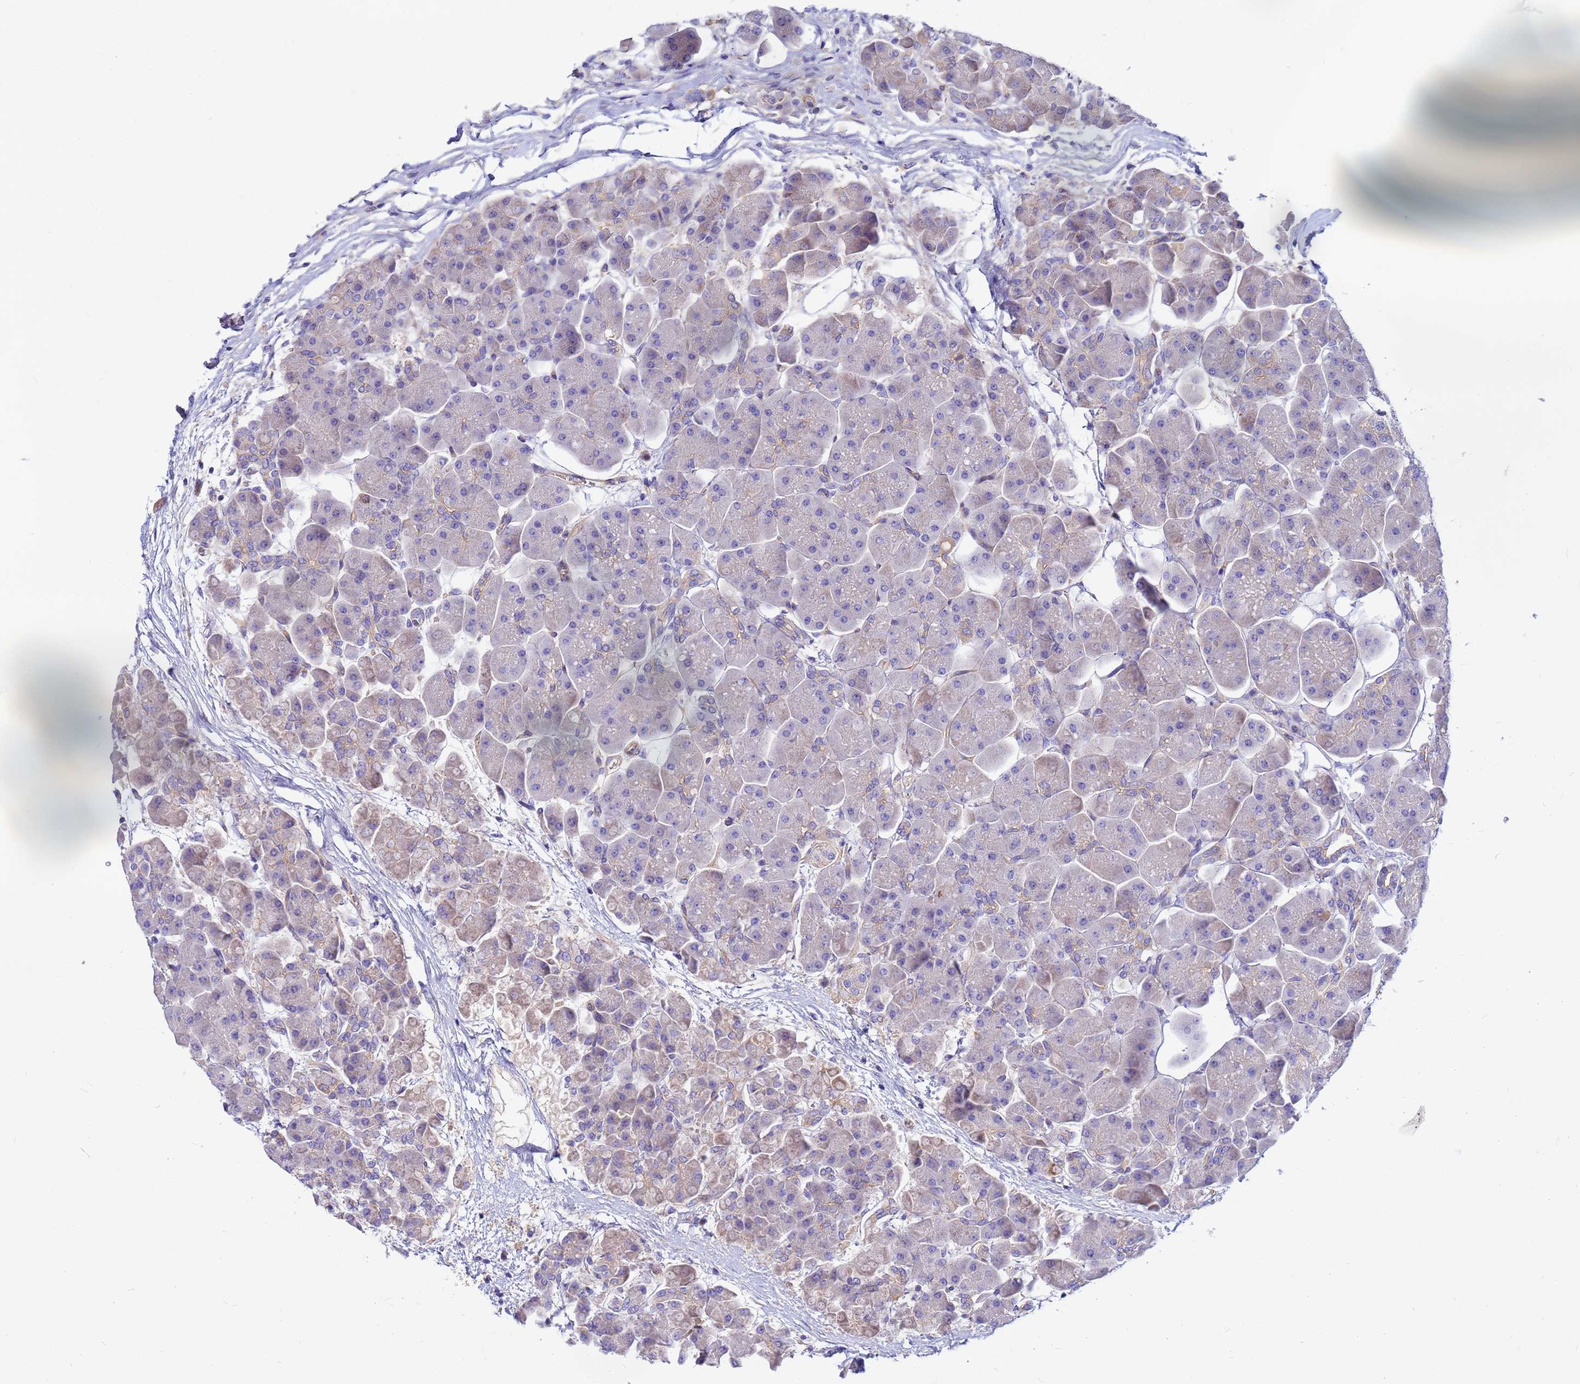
{"staining": {"intensity": "negative", "quantity": "none", "location": "none"}, "tissue": "pancreas", "cell_type": "Exocrine glandular cells", "image_type": "normal", "snomed": [{"axis": "morphology", "description": "Normal tissue, NOS"}, {"axis": "topography", "description": "Pancreas"}], "caption": "This is an immunohistochemistry (IHC) micrograph of normal human pancreas. There is no staining in exocrine glandular cells.", "gene": "CRHBP", "patient": {"sex": "male", "age": 66}}